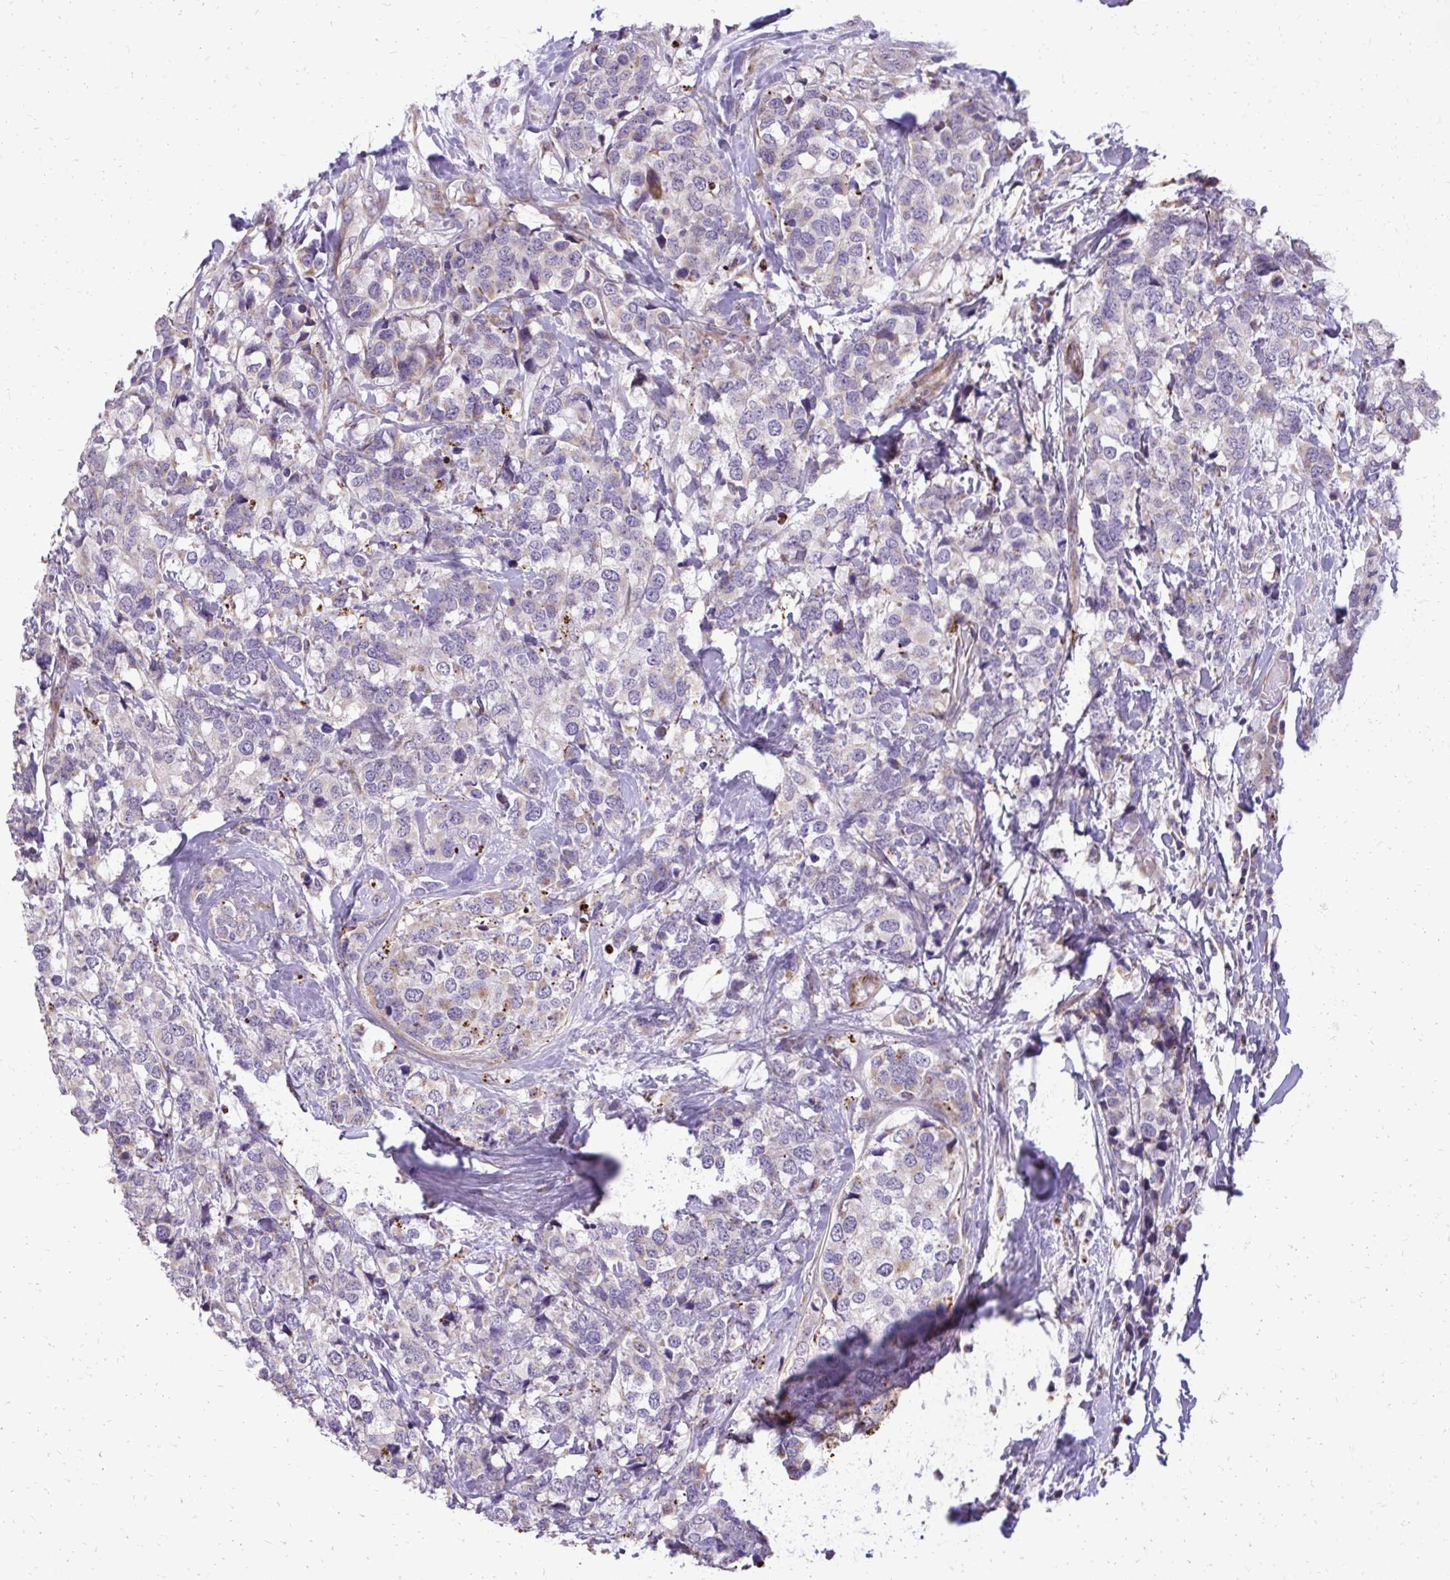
{"staining": {"intensity": "negative", "quantity": "none", "location": "none"}, "tissue": "breast cancer", "cell_type": "Tumor cells", "image_type": "cancer", "snomed": [{"axis": "morphology", "description": "Lobular carcinoma"}, {"axis": "topography", "description": "Breast"}], "caption": "Tumor cells are negative for brown protein staining in breast lobular carcinoma.", "gene": "ABCC3", "patient": {"sex": "female", "age": 59}}